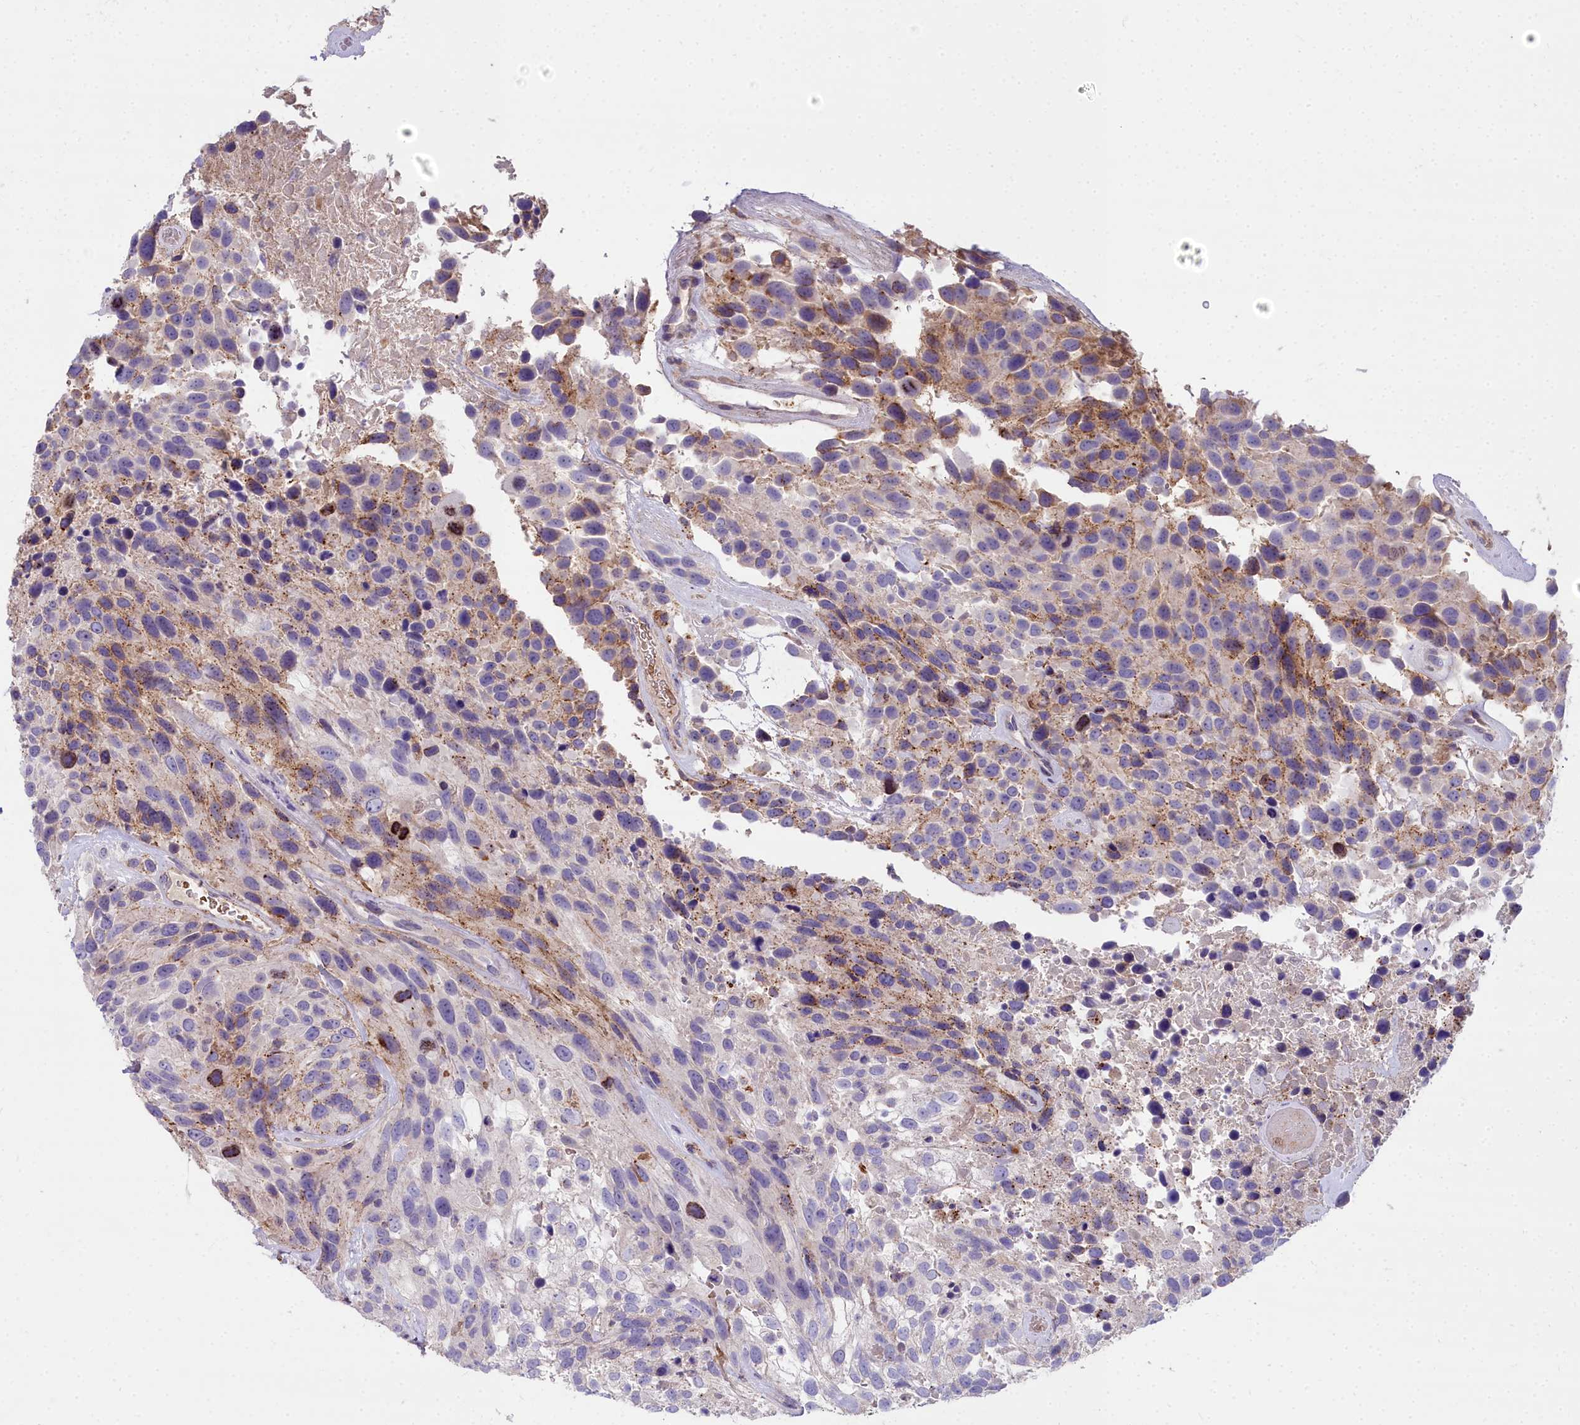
{"staining": {"intensity": "moderate", "quantity": "<25%", "location": "cytoplasmic/membranous"}, "tissue": "urothelial cancer", "cell_type": "Tumor cells", "image_type": "cancer", "snomed": [{"axis": "morphology", "description": "Urothelial carcinoma, High grade"}, {"axis": "topography", "description": "Urinary bladder"}], "caption": "IHC of human urothelial cancer shows low levels of moderate cytoplasmic/membranous staining in approximately <25% of tumor cells. Using DAB (3,3'-diaminobenzidine) (brown) and hematoxylin (blue) stains, captured at high magnification using brightfield microscopy.", "gene": "FRMPD1", "patient": {"sex": "female", "age": 70}}